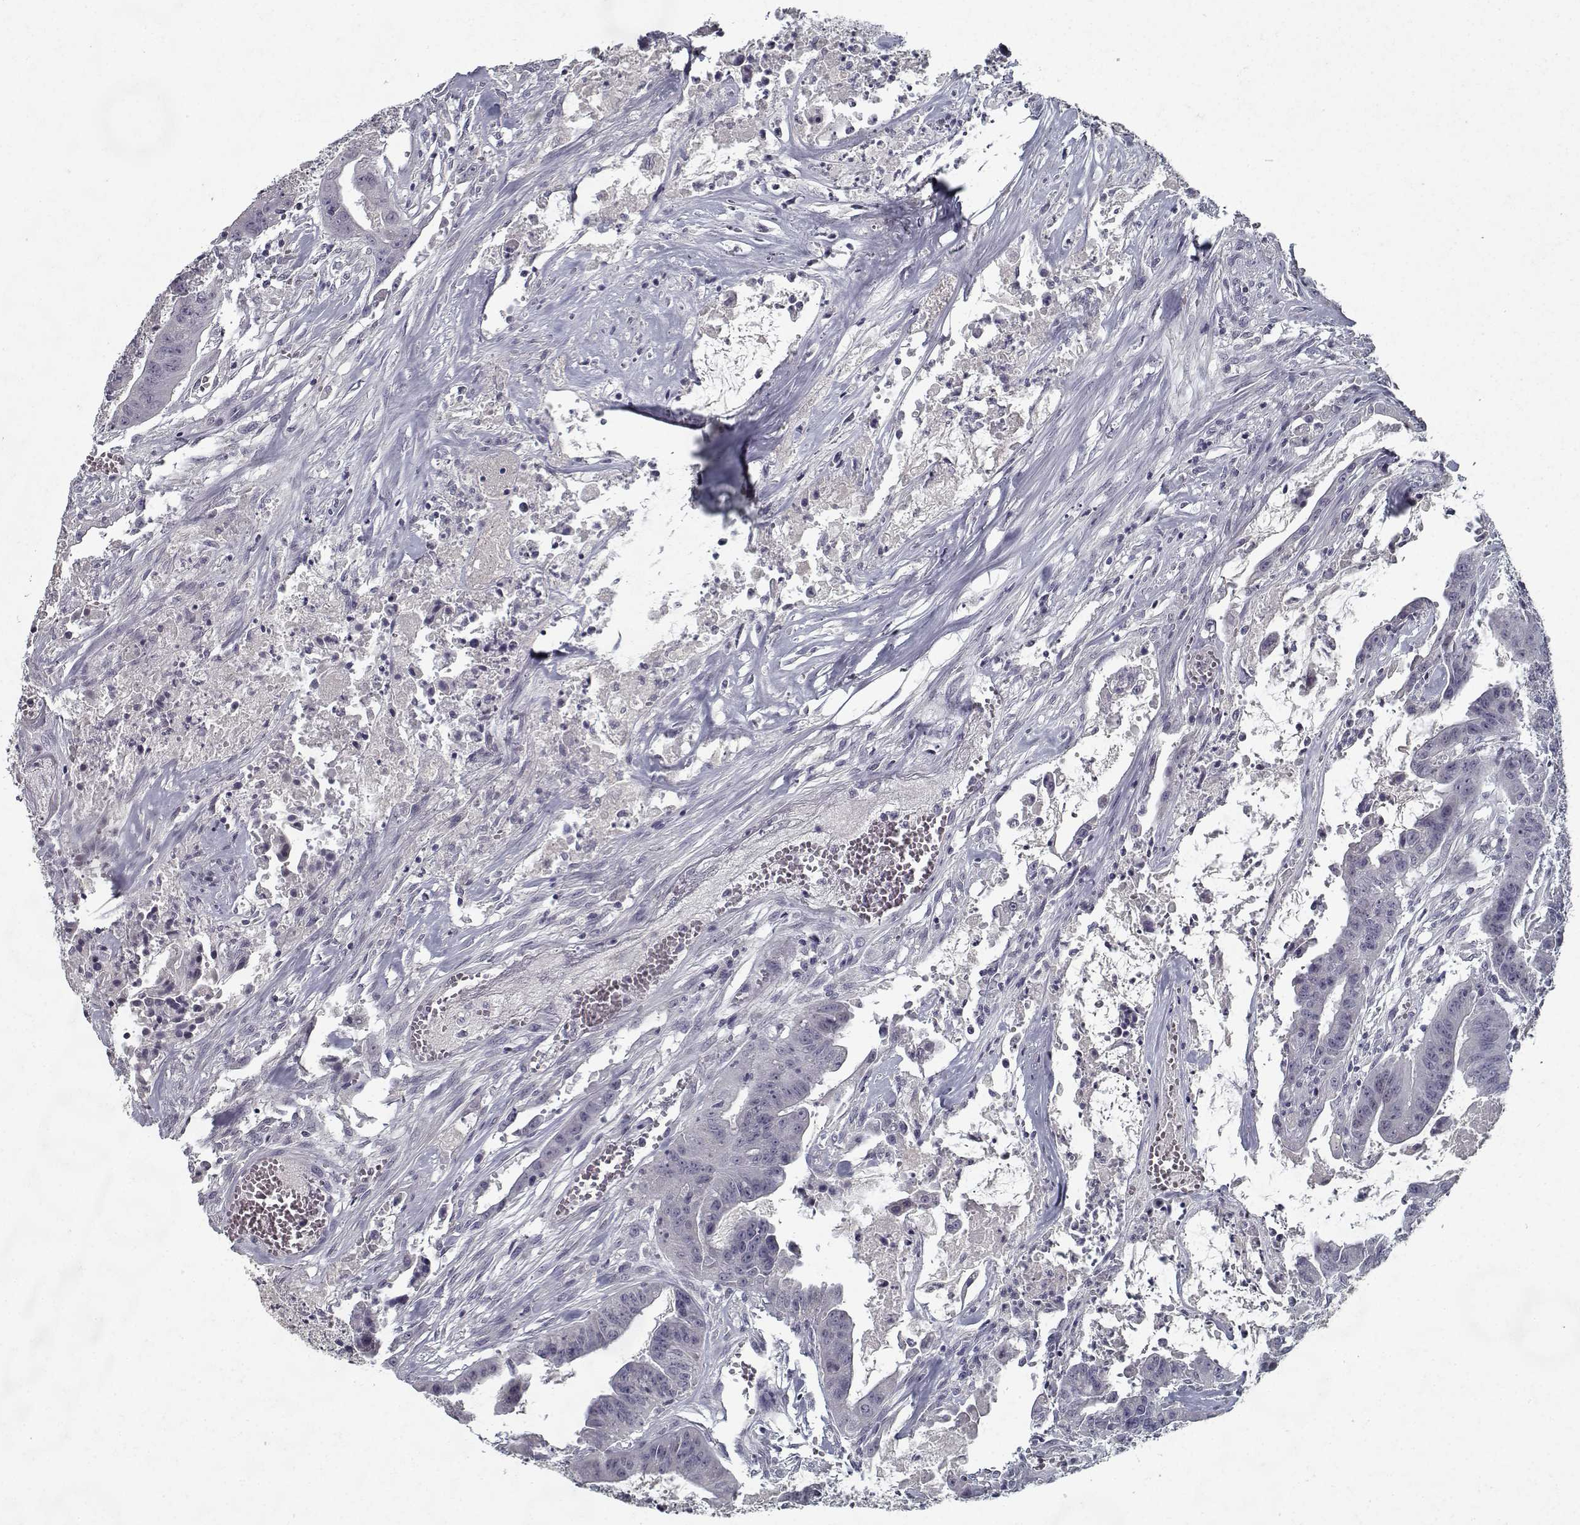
{"staining": {"intensity": "negative", "quantity": "none", "location": "none"}, "tissue": "colorectal cancer", "cell_type": "Tumor cells", "image_type": "cancer", "snomed": [{"axis": "morphology", "description": "Adenocarcinoma, NOS"}, {"axis": "topography", "description": "Colon"}], "caption": "High power microscopy image of an immunohistochemistry image of colorectal cancer (adenocarcinoma), revealing no significant expression in tumor cells.", "gene": "GAD2", "patient": {"sex": "male", "age": 33}}